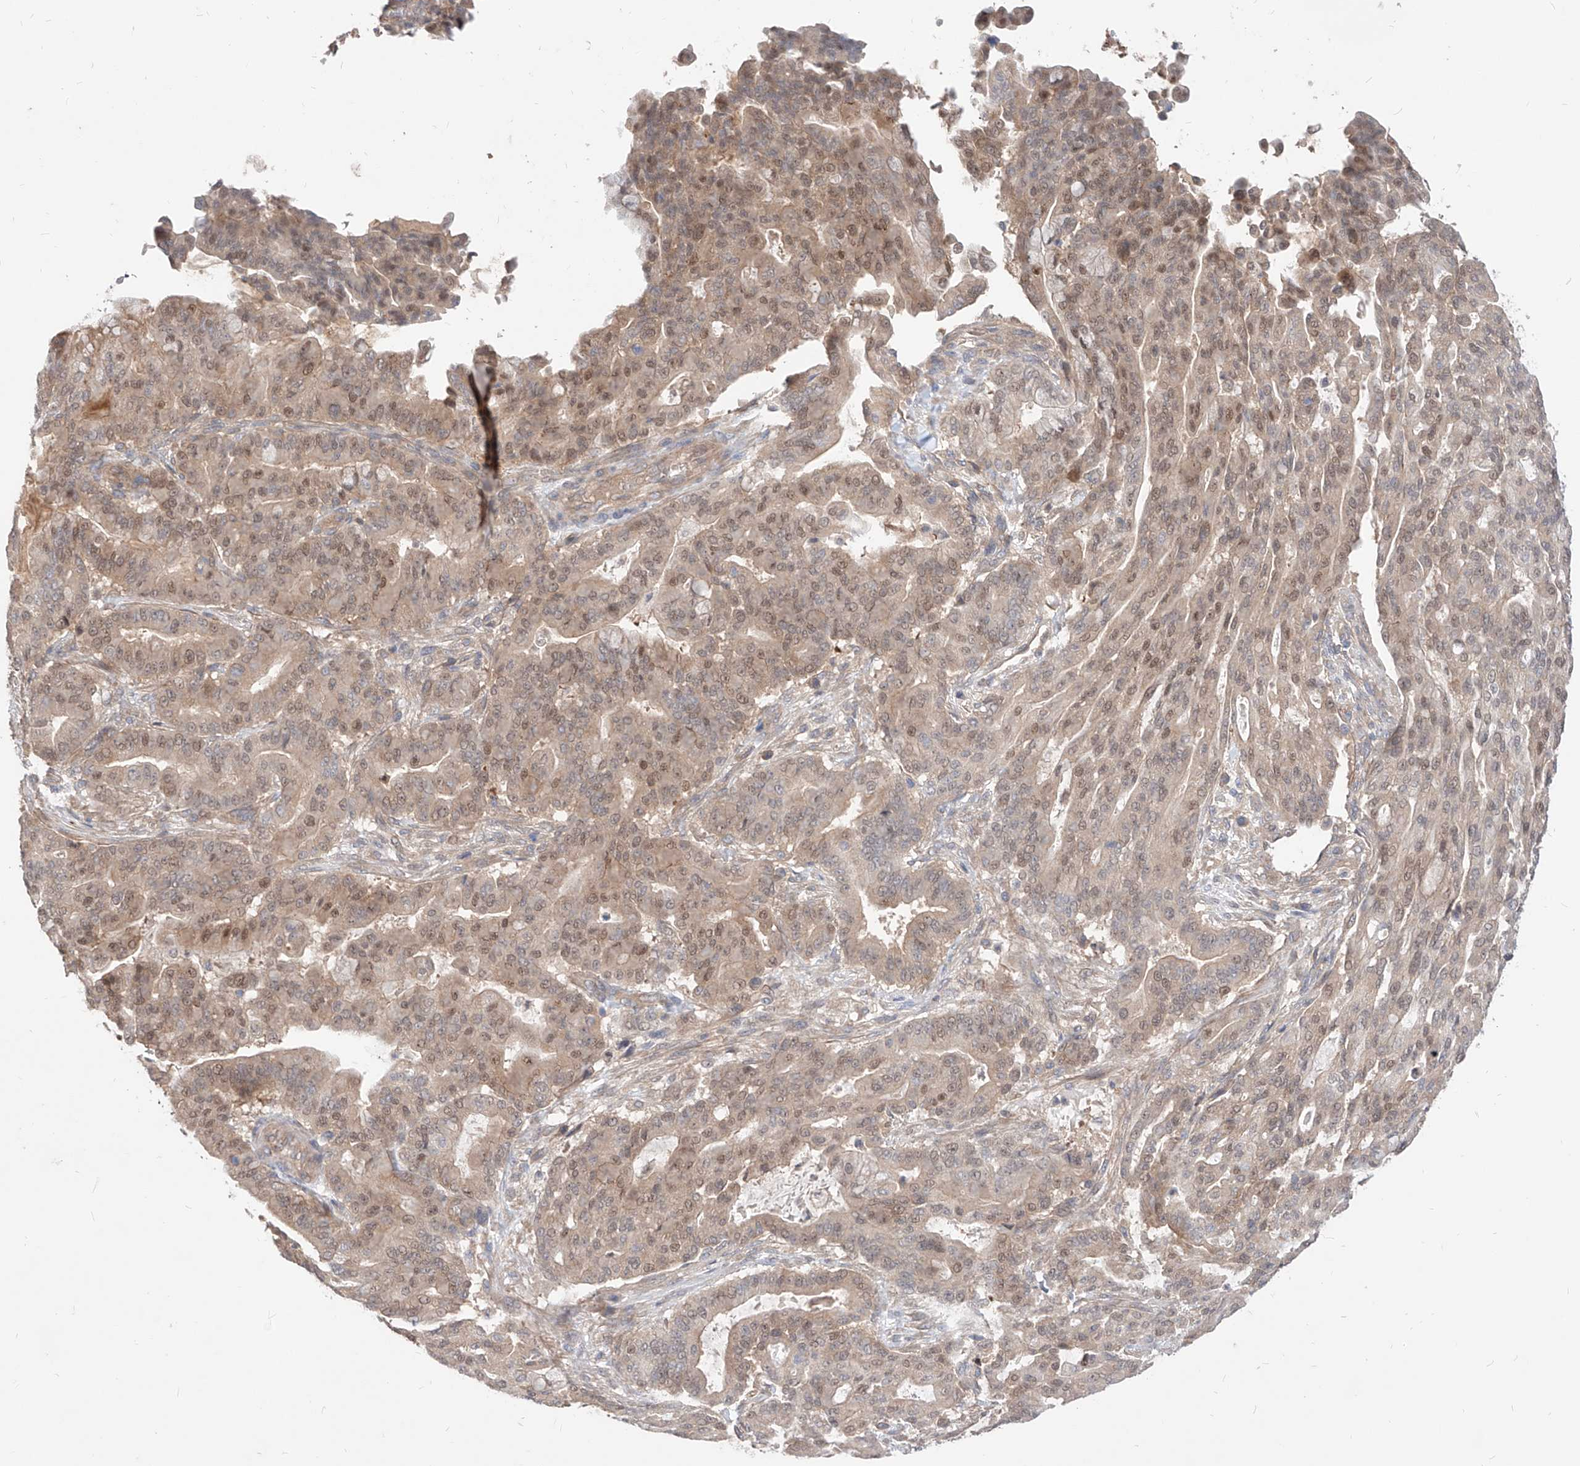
{"staining": {"intensity": "weak", "quantity": ">75%", "location": "cytoplasmic/membranous,nuclear"}, "tissue": "pancreatic cancer", "cell_type": "Tumor cells", "image_type": "cancer", "snomed": [{"axis": "morphology", "description": "Adenocarcinoma, NOS"}, {"axis": "topography", "description": "Pancreas"}], "caption": "Adenocarcinoma (pancreatic) was stained to show a protein in brown. There is low levels of weak cytoplasmic/membranous and nuclear staining in approximately >75% of tumor cells. (DAB IHC with brightfield microscopy, high magnification).", "gene": "TSNAX", "patient": {"sex": "male", "age": 63}}